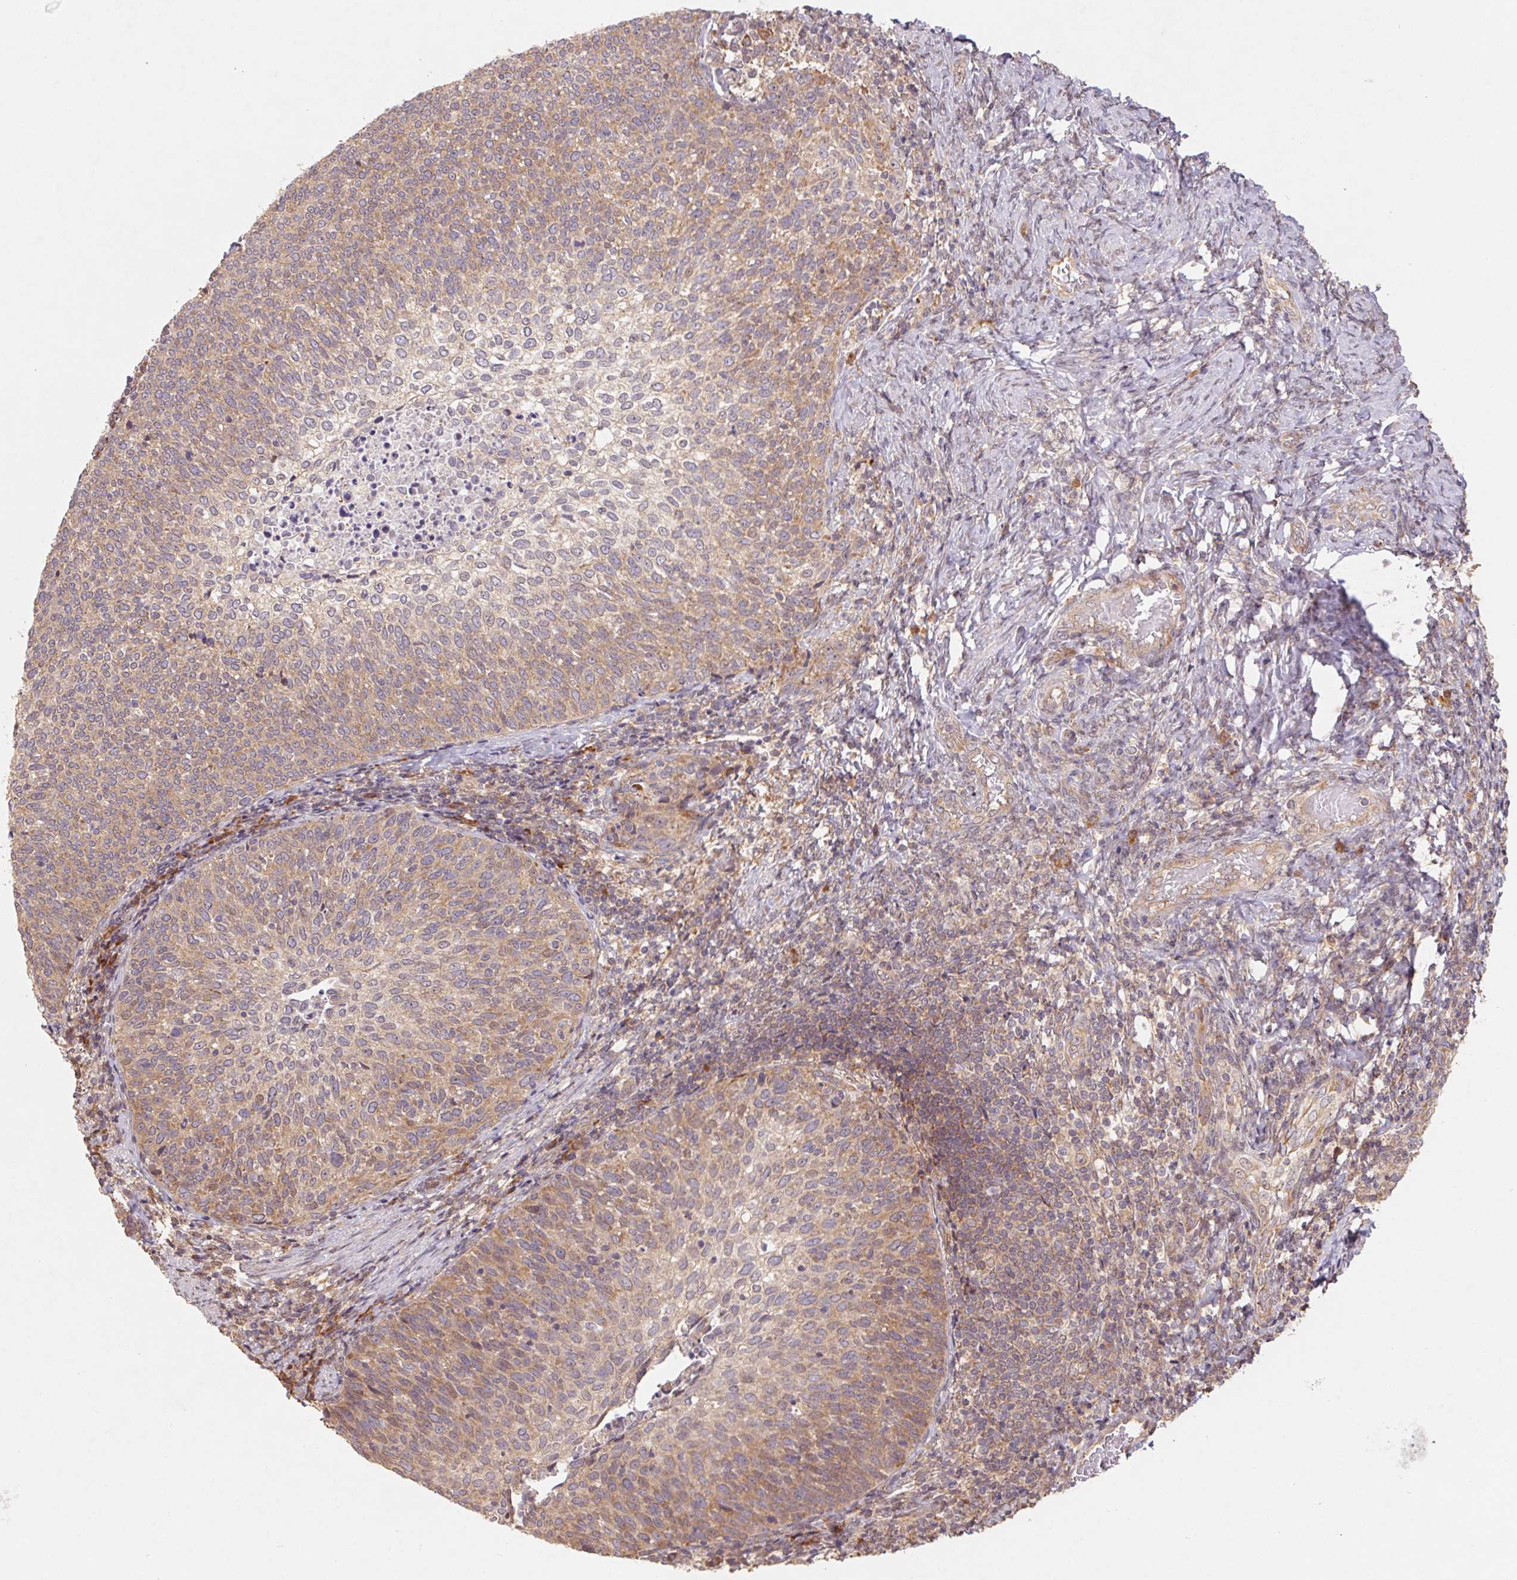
{"staining": {"intensity": "weak", "quantity": ">75%", "location": "cytoplasmic/membranous"}, "tissue": "cervical cancer", "cell_type": "Tumor cells", "image_type": "cancer", "snomed": [{"axis": "morphology", "description": "Squamous cell carcinoma, NOS"}, {"axis": "topography", "description": "Cervix"}], "caption": "Weak cytoplasmic/membranous positivity is seen in about >75% of tumor cells in cervical cancer (squamous cell carcinoma).", "gene": "RPL27A", "patient": {"sex": "female", "age": 61}}